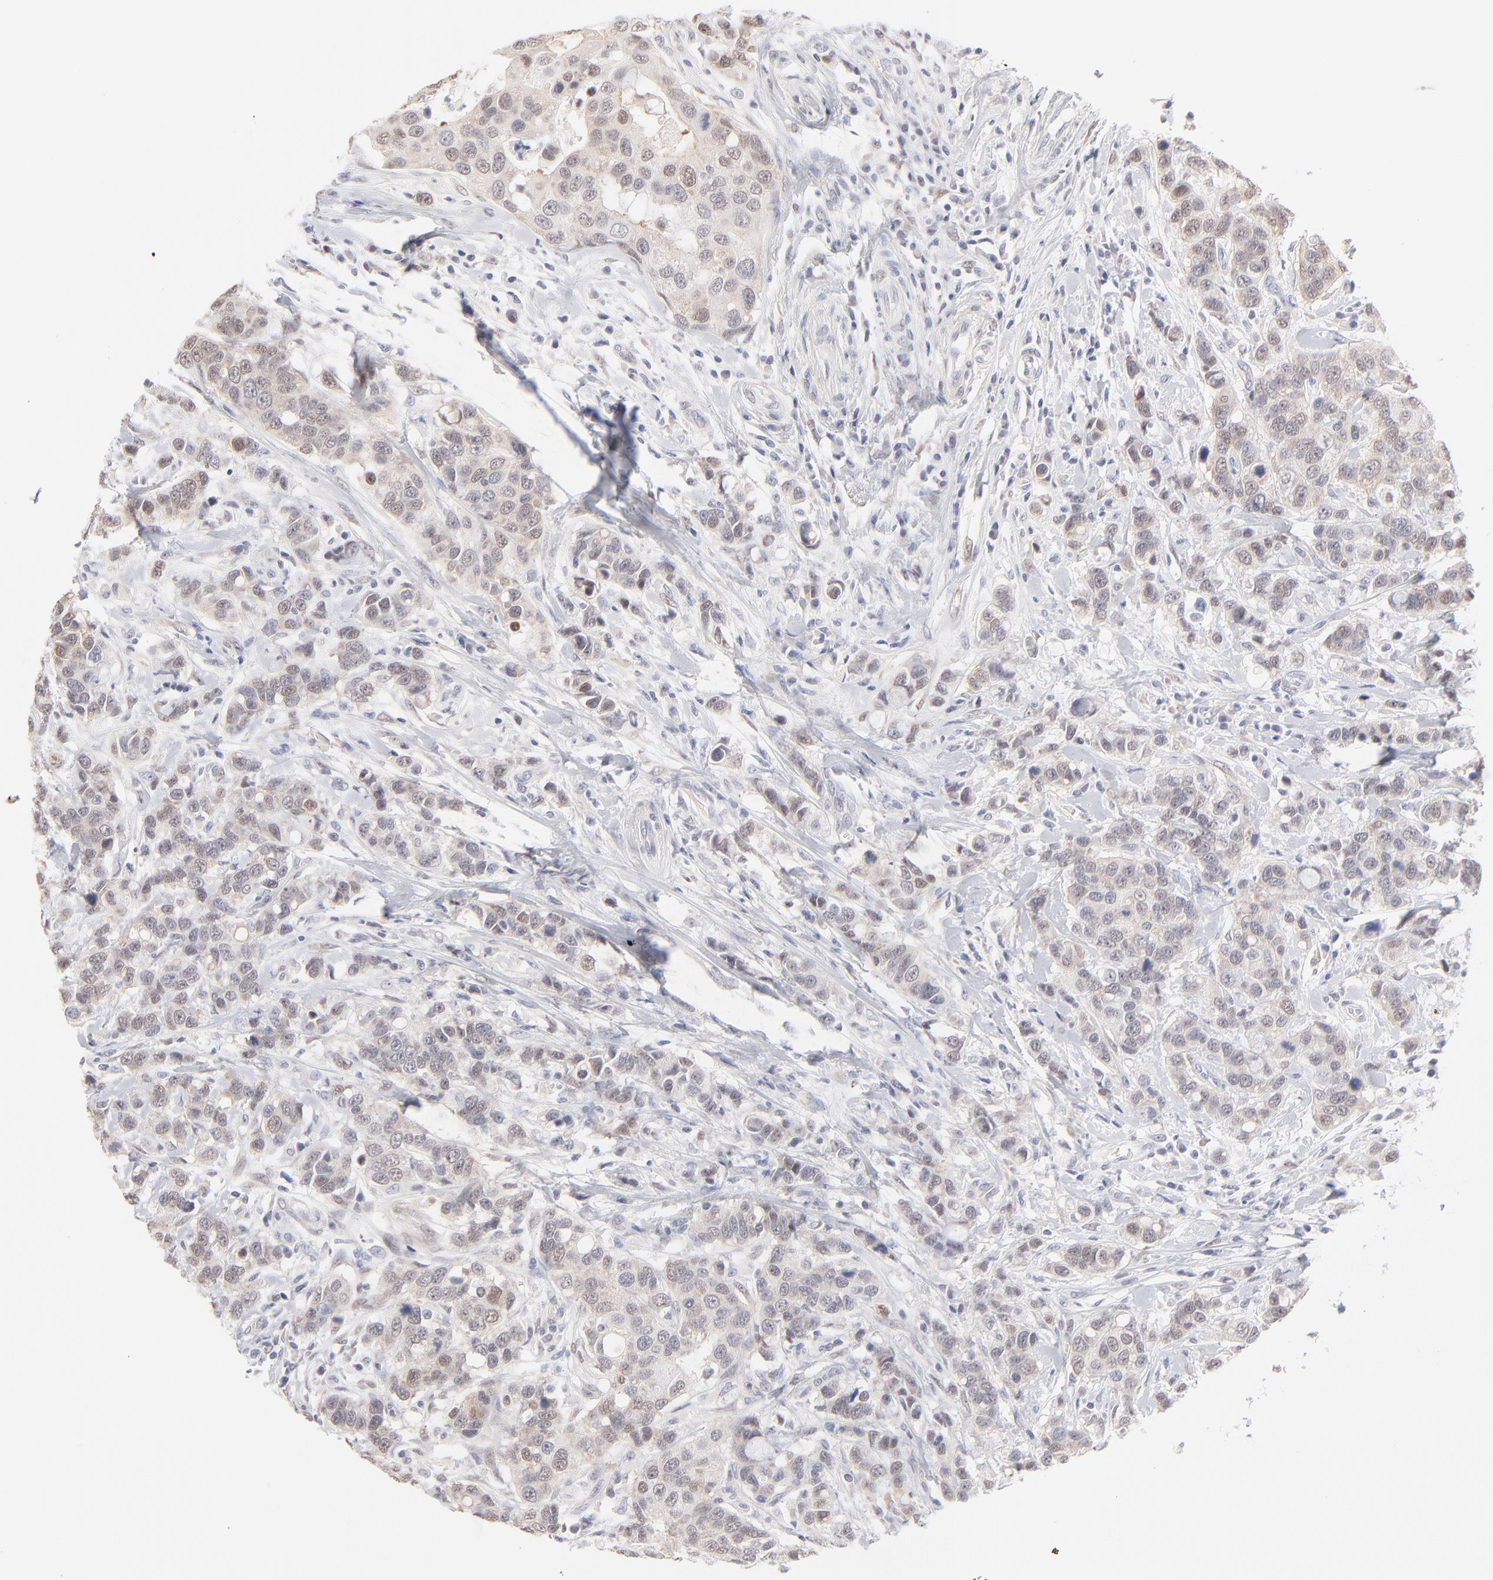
{"staining": {"intensity": "weak", "quantity": "<25%", "location": "cytoplasmic/membranous,nuclear"}, "tissue": "breast cancer", "cell_type": "Tumor cells", "image_type": "cancer", "snomed": [{"axis": "morphology", "description": "Duct carcinoma"}, {"axis": "topography", "description": "Breast"}], "caption": "This micrograph is of infiltrating ductal carcinoma (breast) stained with IHC to label a protein in brown with the nuclei are counter-stained blue. There is no staining in tumor cells.", "gene": "RBM3", "patient": {"sex": "female", "age": 27}}